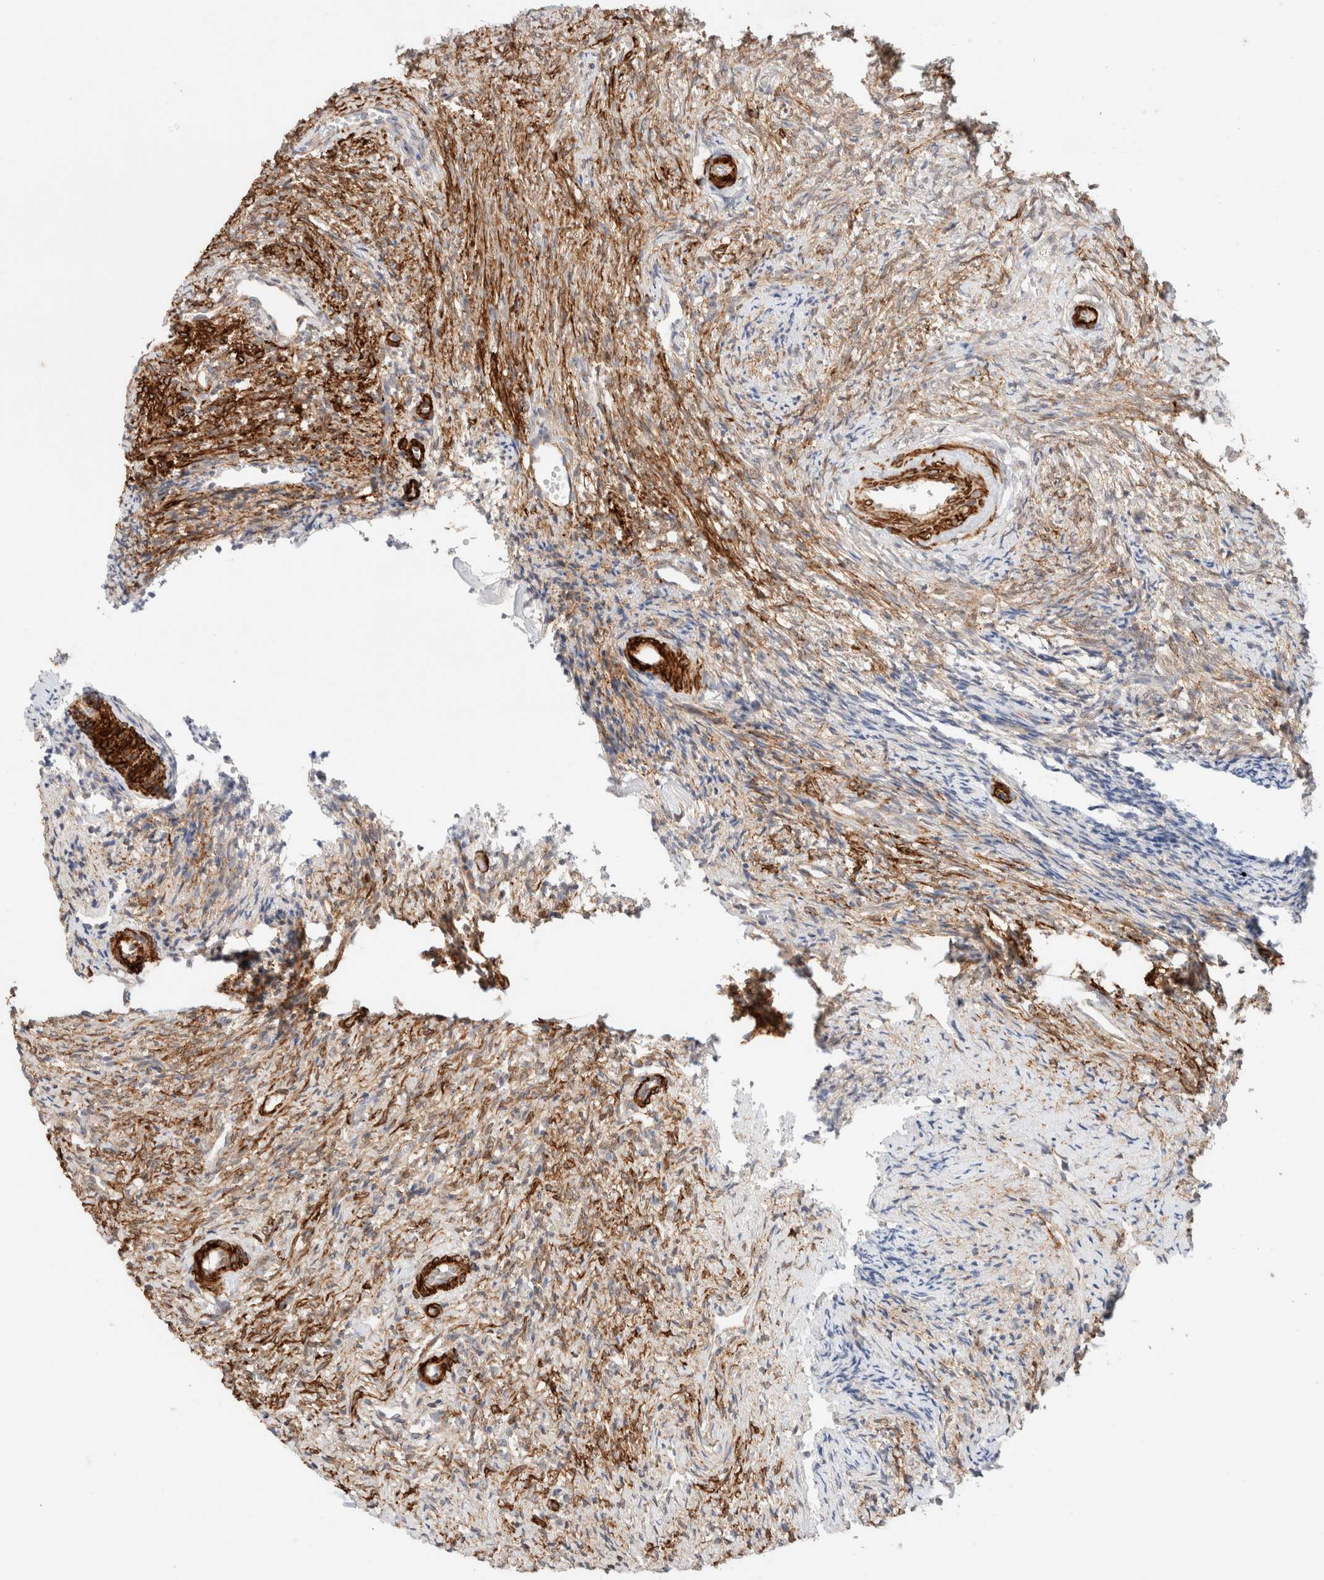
{"staining": {"intensity": "moderate", "quantity": ">75%", "location": "cytoplasmic/membranous"}, "tissue": "ovary", "cell_type": "Ovarian stroma cells", "image_type": "normal", "snomed": [{"axis": "morphology", "description": "Normal tissue, NOS"}, {"axis": "topography", "description": "Ovary"}], "caption": "Immunohistochemistry (IHC) (DAB) staining of normal human ovary exhibits moderate cytoplasmic/membranous protein positivity in approximately >75% of ovarian stroma cells.", "gene": "RRP15", "patient": {"sex": "female", "age": 41}}